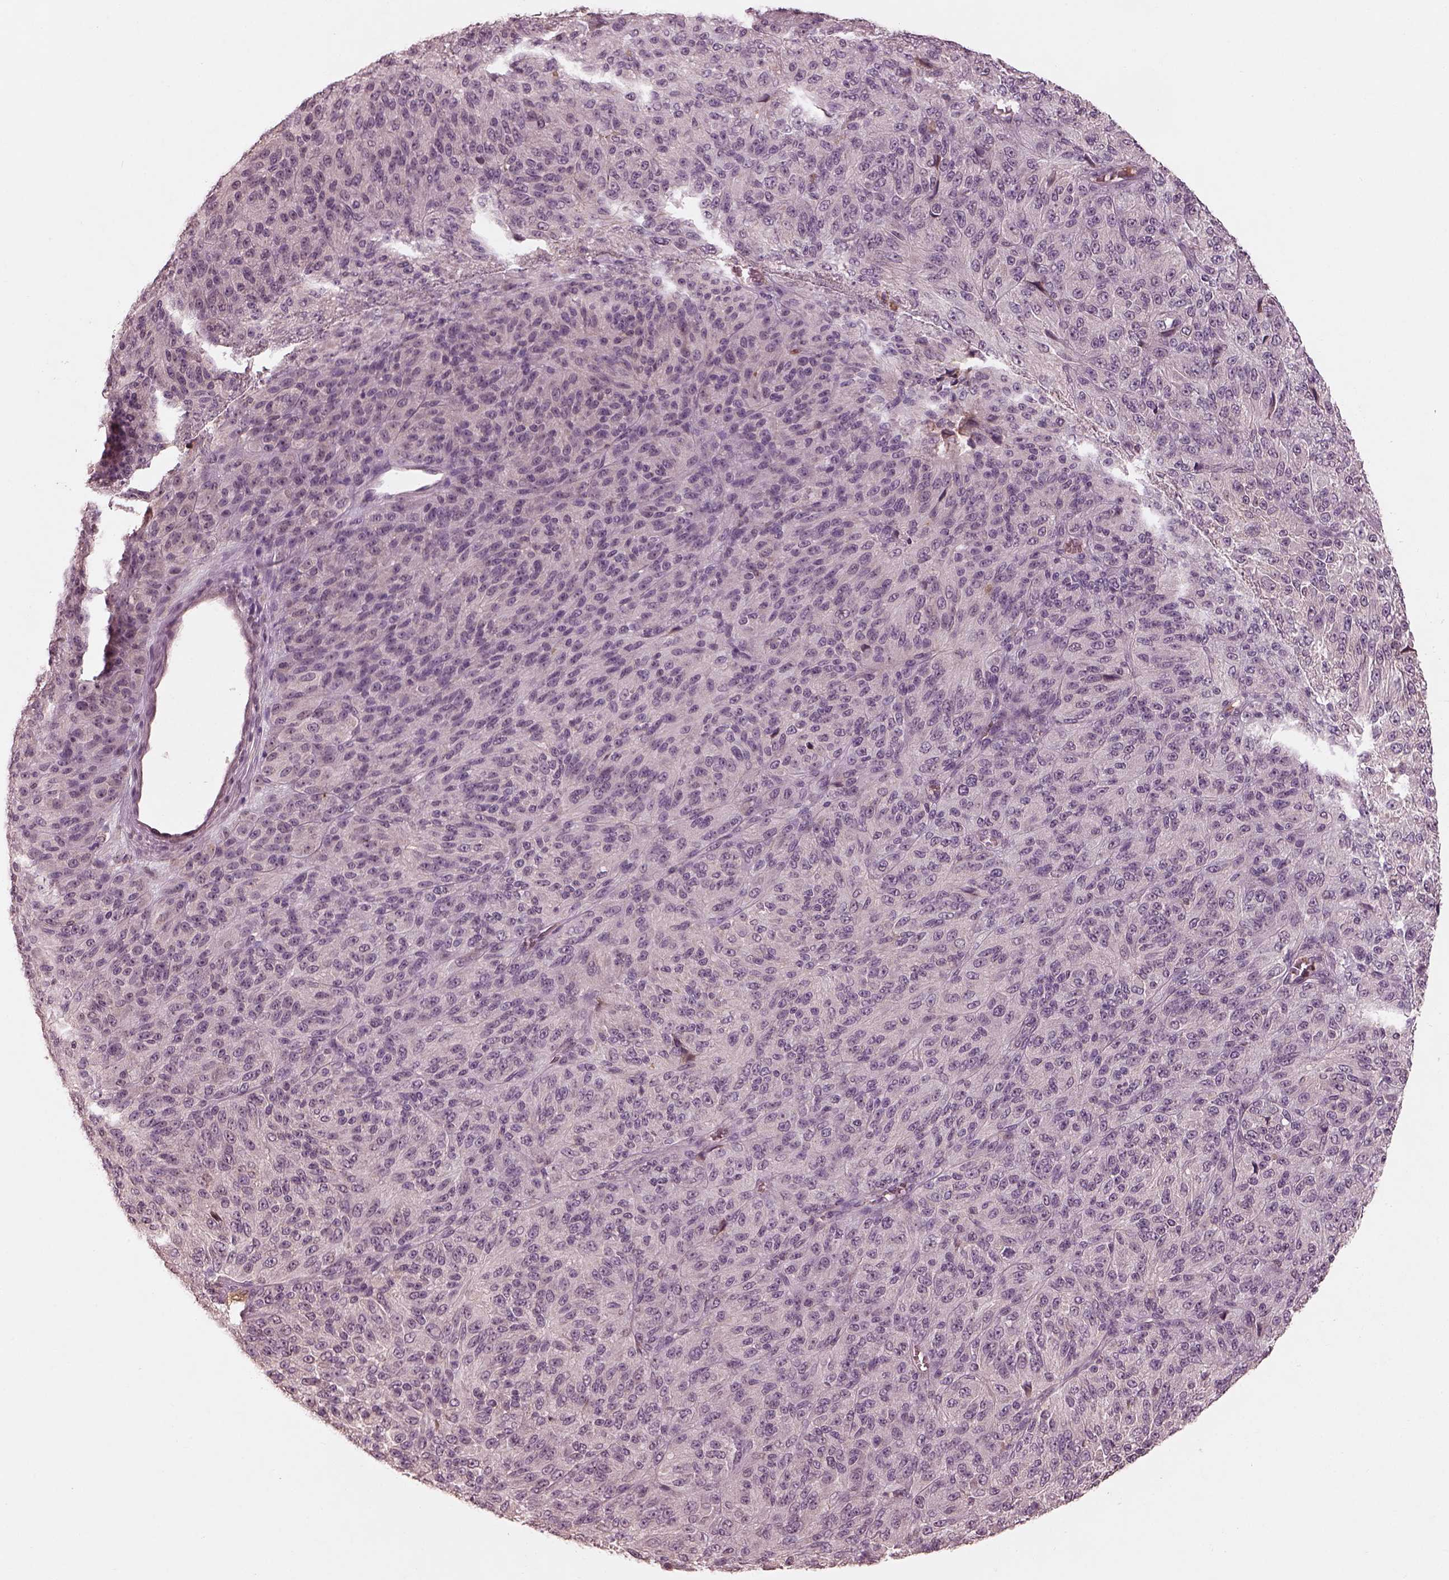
{"staining": {"intensity": "negative", "quantity": "none", "location": "none"}, "tissue": "melanoma", "cell_type": "Tumor cells", "image_type": "cancer", "snomed": [{"axis": "morphology", "description": "Malignant melanoma, Metastatic site"}, {"axis": "topography", "description": "Brain"}], "caption": "IHC histopathology image of neoplastic tissue: melanoma stained with DAB reveals no significant protein positivity in tumor cells.", "gene": "CALR3", "patient": {"sex": "female", "age": 56}}